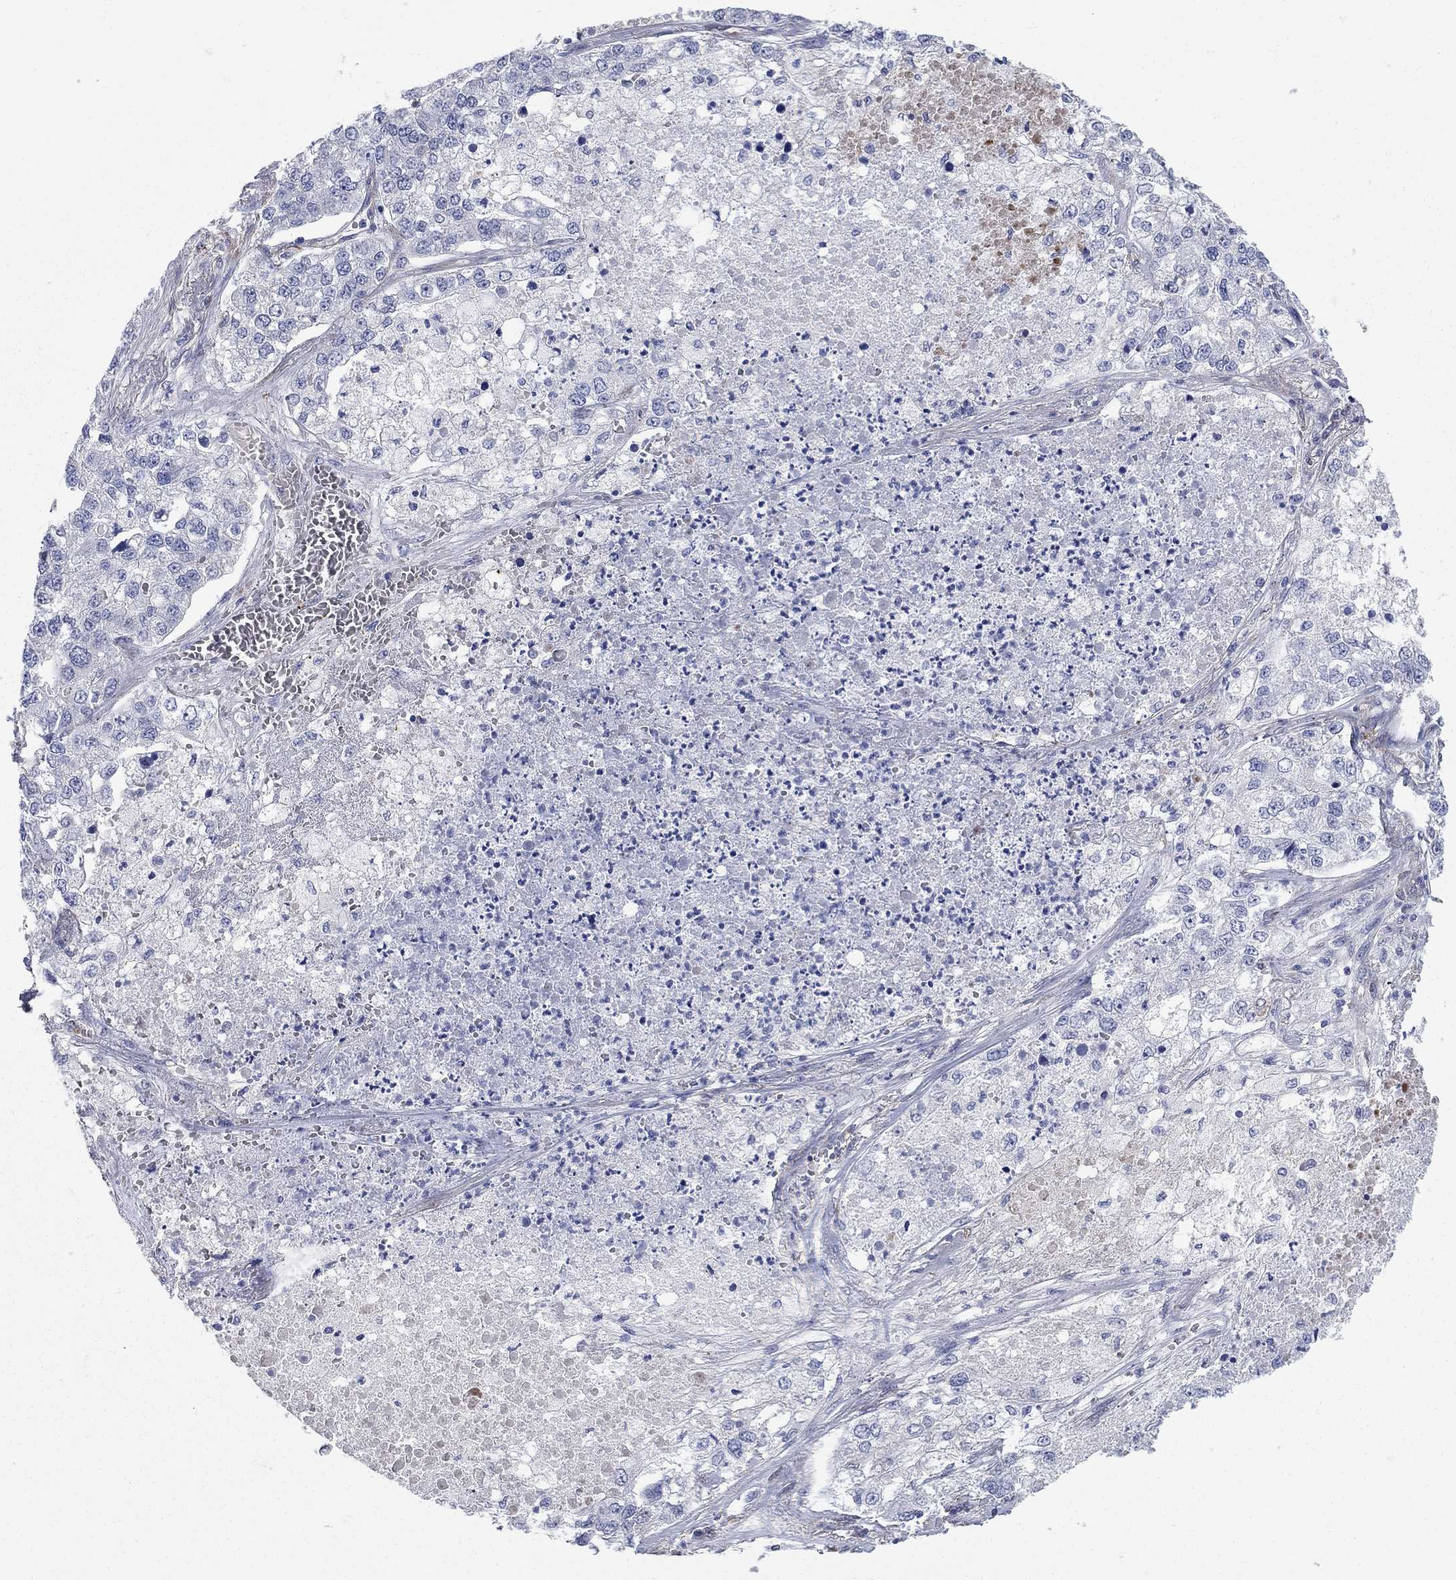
{"staining": {"intensity": "negative", "quantity": "none", "location": "none"}, "tissue": "lung cancer", "cell_type": "Tumor cells", "image_type": "cancer", "snomed": [{"axis": "morphology", "description": "Adenocarcinoma, NOS"}, {"axis": "topography", "description": "Lung"}], "caption": "There is no significant positivity in tumor cells of lung cancer. (Brightfield microscopy of DAB immunohistochemistry (IHC) at high magnification).", "gene": "SEPTIN8", "patient": {"sex": "male", "age": 49}}